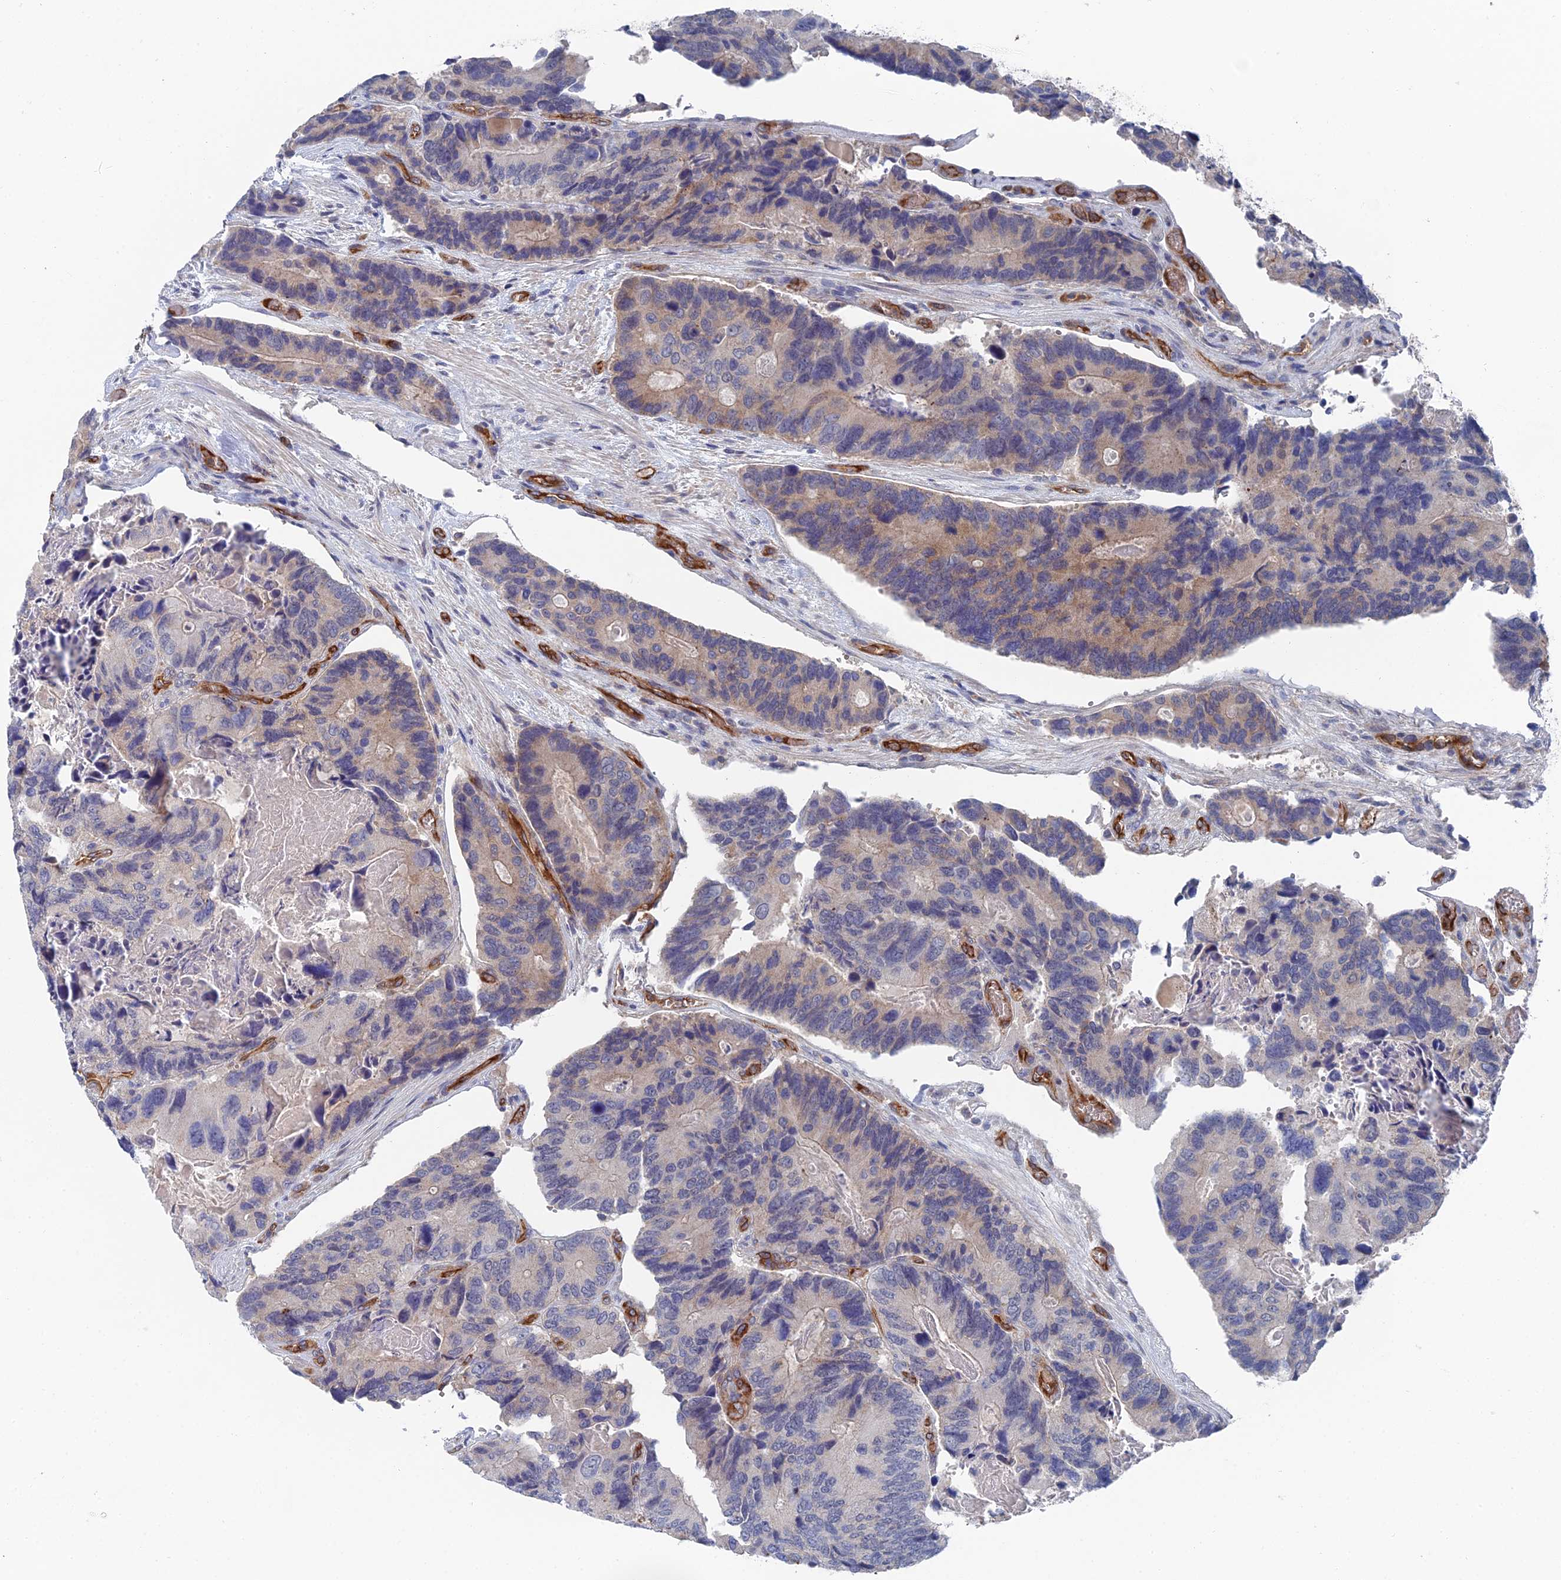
{"staining": {"intensity": "weak", "quantity": "25%-75%", "location": "cytoplasmic/membranous"}, "tissue": "colorectal cancer", "cell_type": "Tumor cells", "image_type": "cancer", "snomed": [{"axis": "morphology", "description": "Adenocarcinoma, NOS"}, {"axis": "topography", "description": "Colon"}], "caption": "Human adenocarcinoma (colorectal) stained with a protein marker reveals weak staining in tumor cells.", "gene": "ARAP3", "patient": {"sex": "male", "age": 84}}